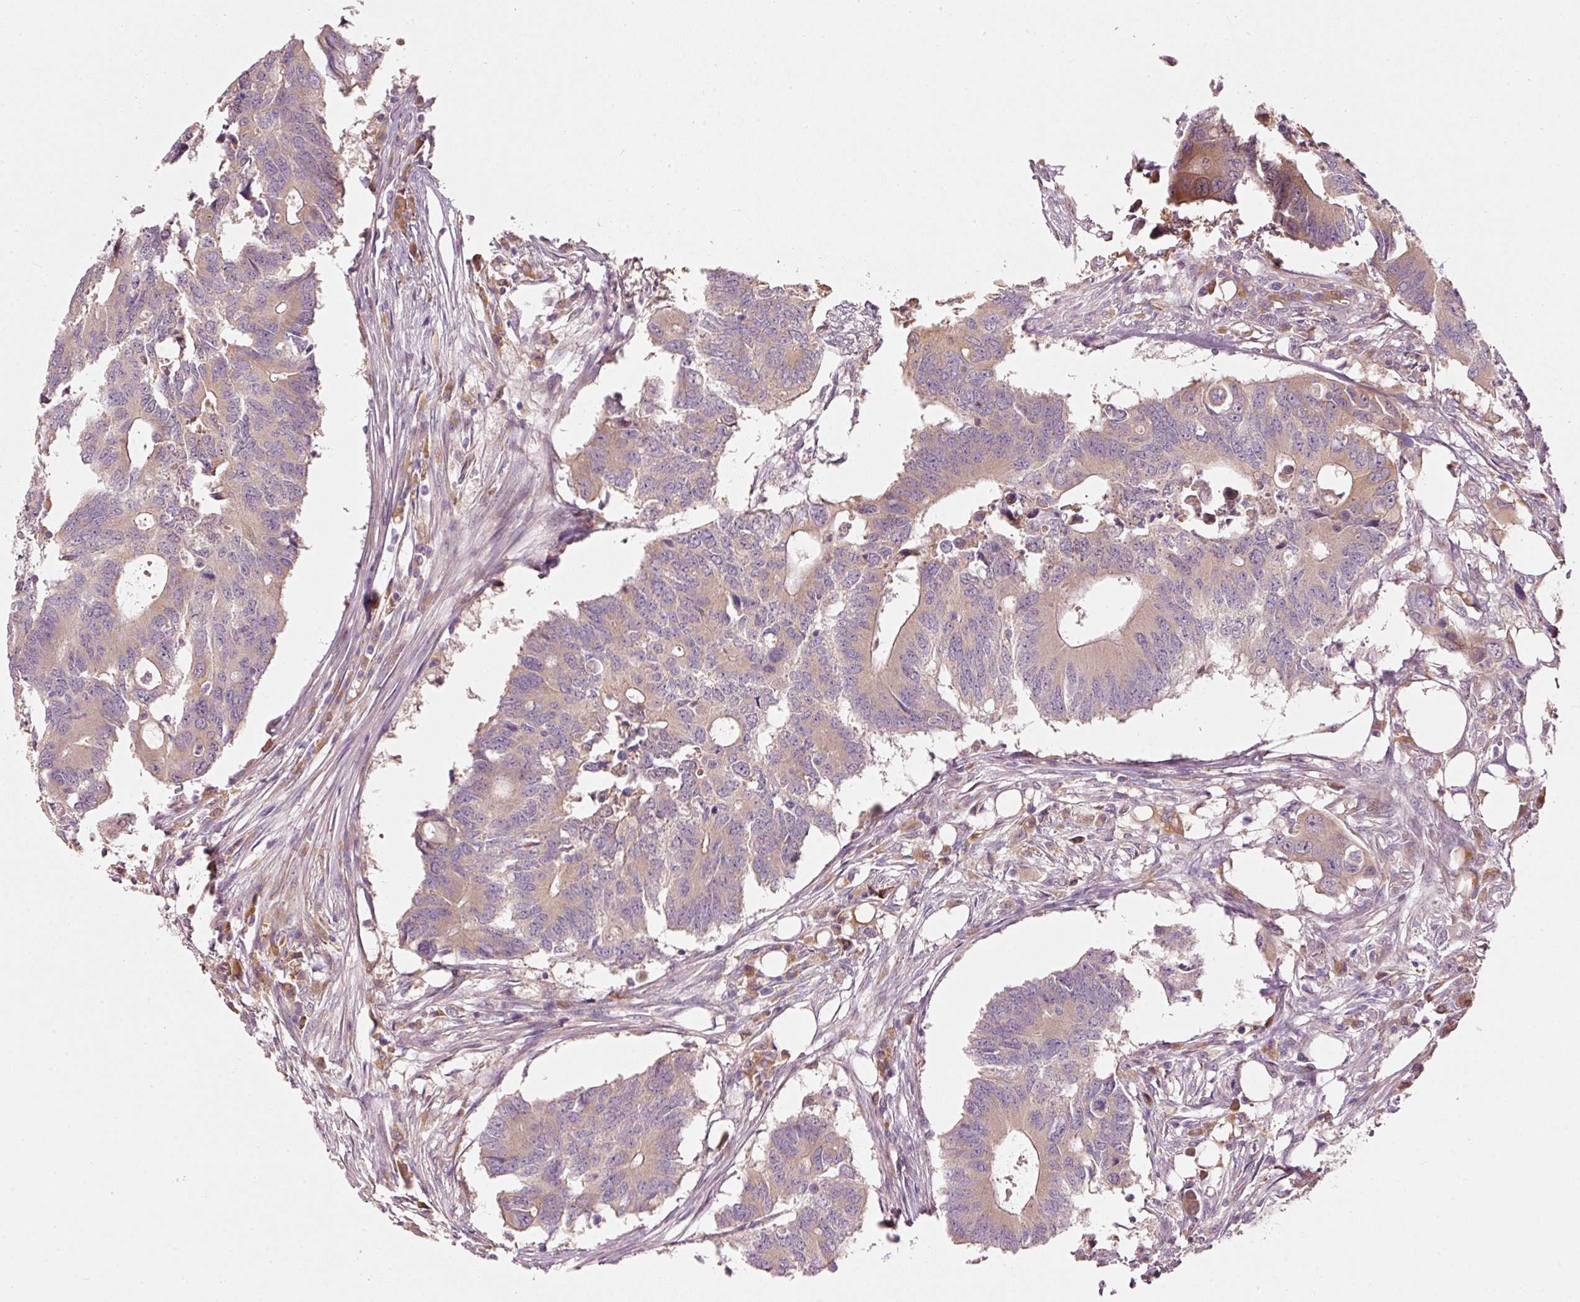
{"staining": {"intensity": "weak", "quantity": "<25%", "location": "cytoplasmic/membranous"}, "tissue": "colorectal cancer", "cell_type": "Tumor cells", "image_type": "cancer", "snomed": [{"axis": "morphology", "description": "Adenocarcinoma, NOS"}, {"axis": "topography", "description": "Colon"}], "caption": "High magnification brightfield microscopy of colorectal cancer (adenocarcinoma) stained with DAB (brown) and counterstained with hematoxylin (blue): tumor cells show no significant positivity.", "gene": "MAP10", "patient": {"sex": "male", "age": 71}}